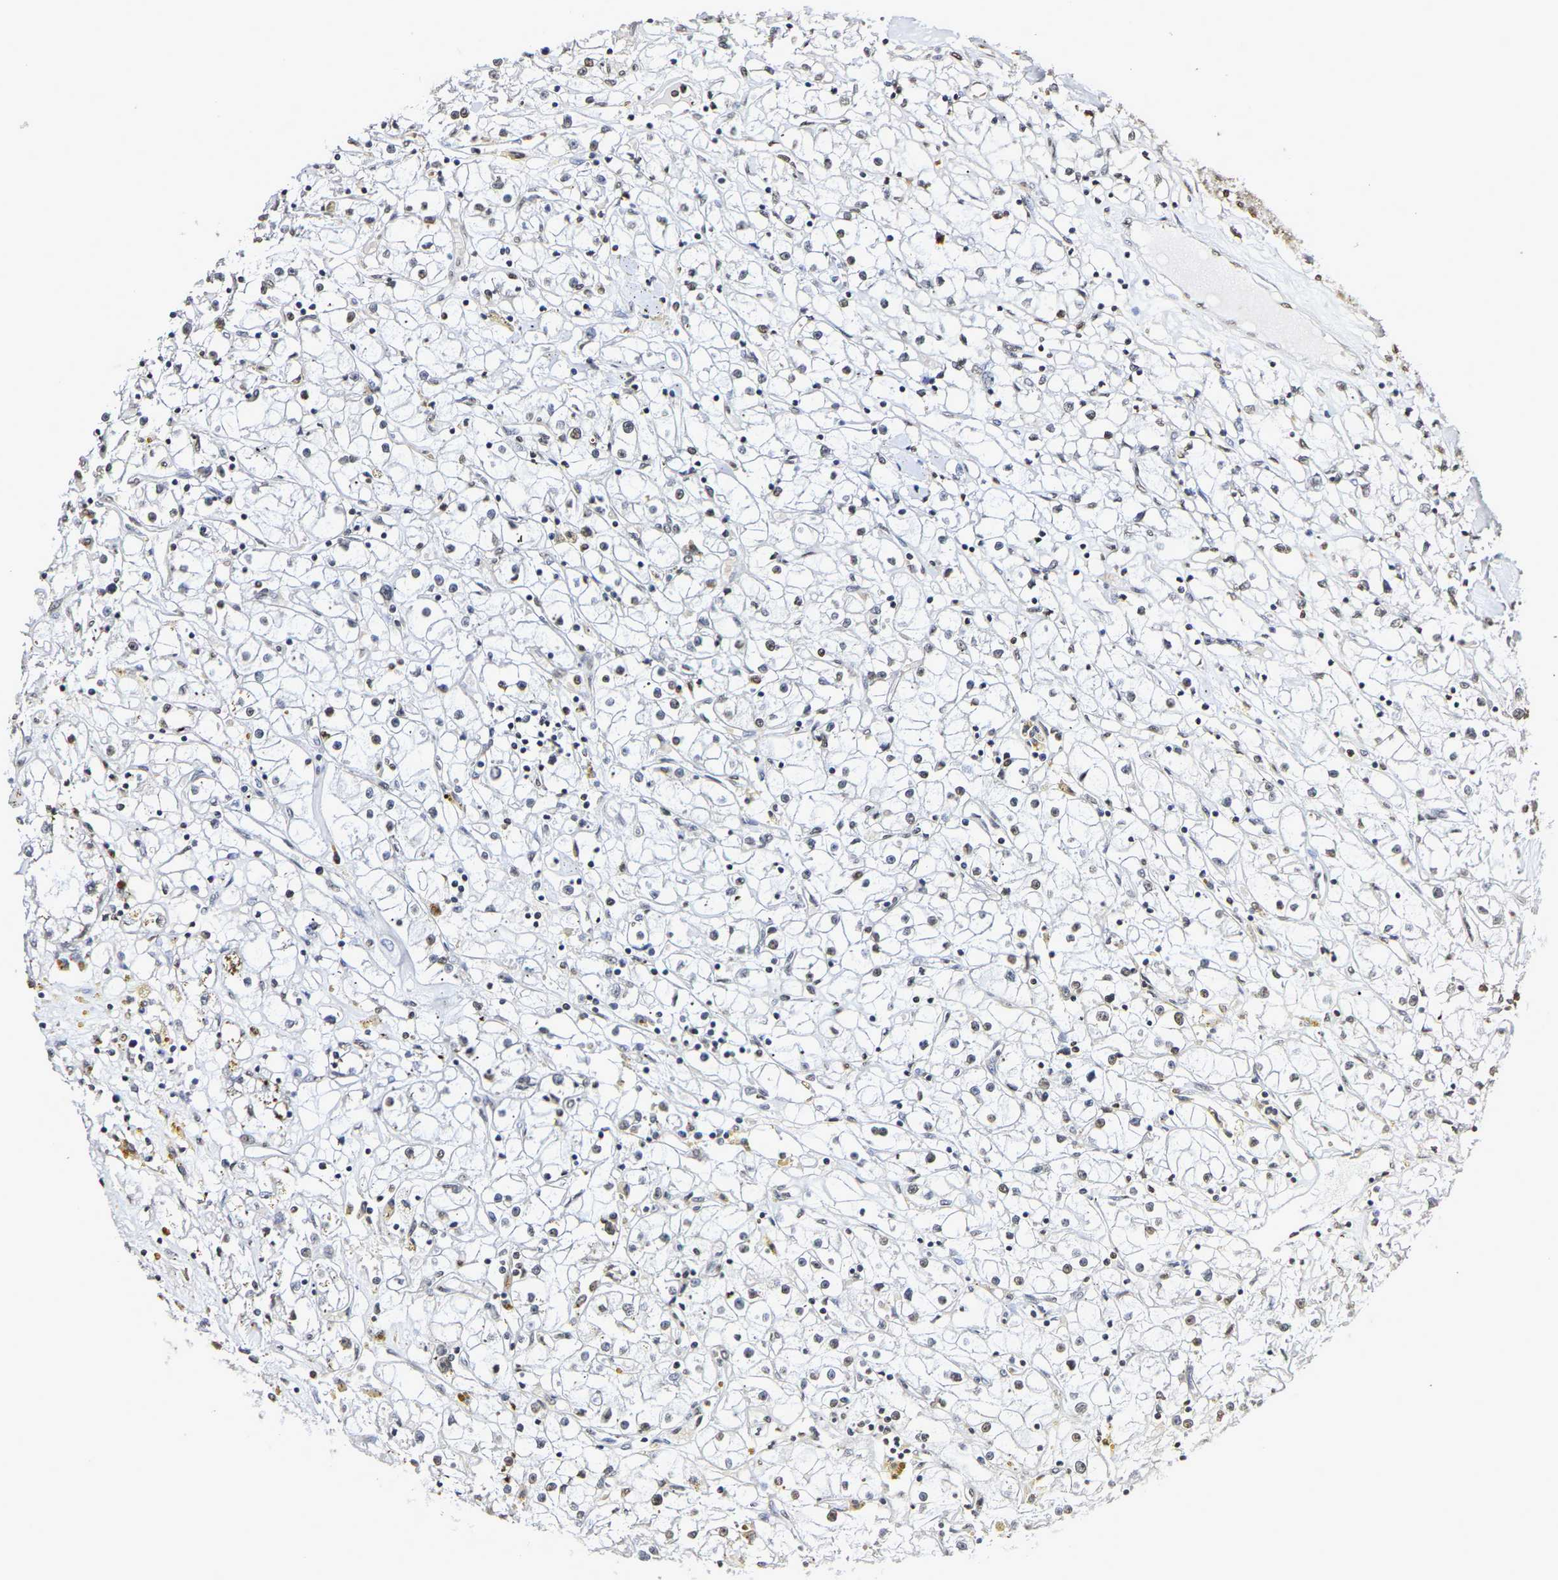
{"staining": {"intensity": "weak", "quantity": "25%-75%", "location": "nuclear"}, "tissue": "renal cancer", "cell_type": "Tumor cells", "image_type": "cancer", "snomed": [{"axis": "morphology", "description": "Adenocarcinoma, NOS"}, {"axis": "topography", "description": "Kidney"}], "caption": "Immunohistochemical staining of renal cancer (adenocarcinoma) shows weak nuclear protein positivity in approximately 25%-75% of tumor cells.", "gene": "ATF4", "patient": {"sex": "male", "age": 56}}